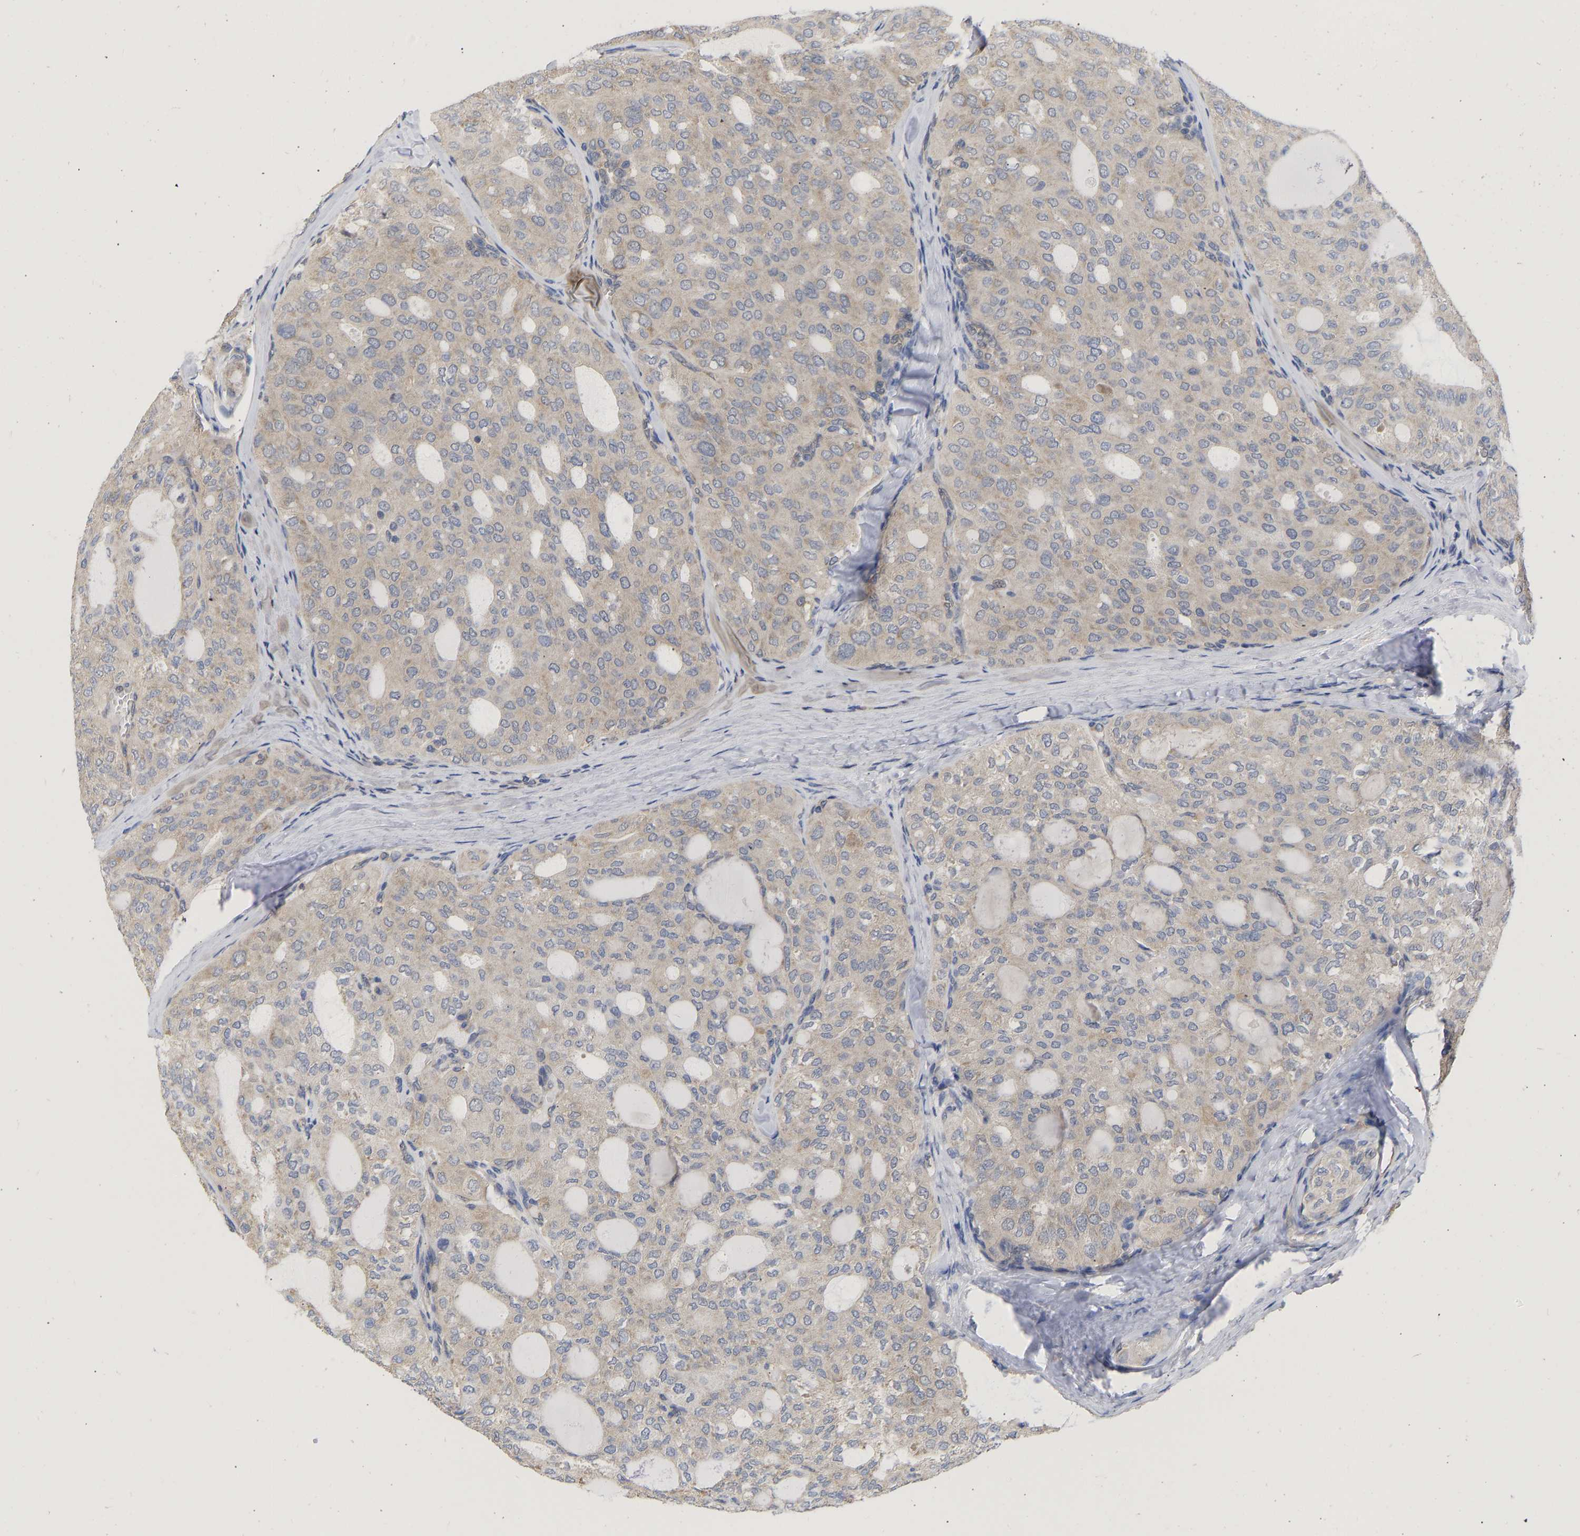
{"staining": {"intensity": "weak", "quantity": "<25%", "location": "cytoplasmic/membranous"}, "tissue": "thyroid cancer", "cell_type": "Tumor cells", "image_type": "cancer", "snomed": [{"axis": "morphology", "description": "Follicular adenoma carcinoma, NOS"}, {"axis": "topography", "description": "Thyroid gland"}], "caption": "Immunohistochemical staining of thyroid follicular adenoma carcinoma shows no significant positivity in tumor cells.", "gene": "MAP2K3", "patient": {"sex": "male", "age": 75}}